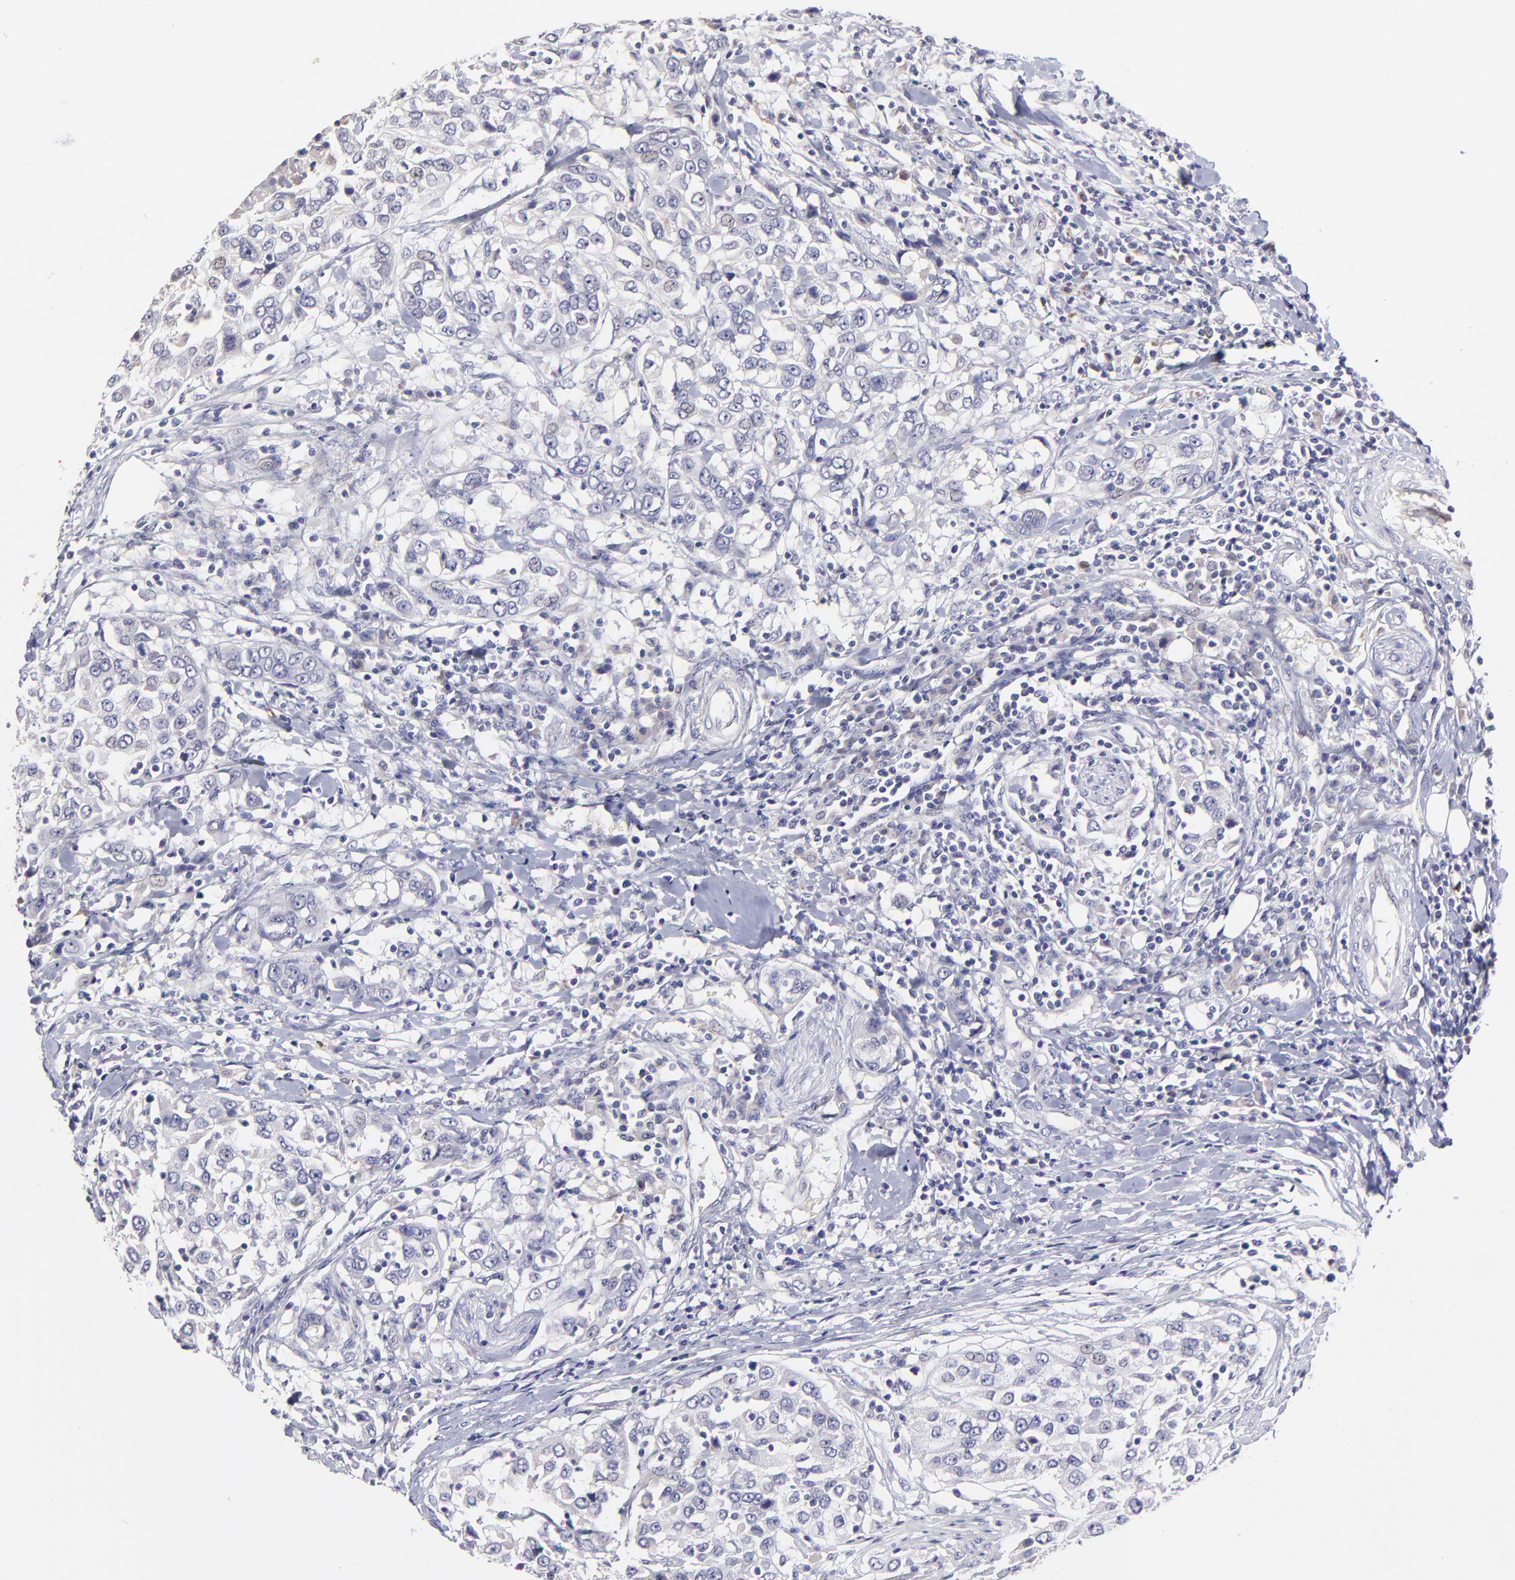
{"staining": {"intensity": "negative", "quantity": "none", "location": "none"}, "tissue": "urothelial cancer", "cell_type": "Tumor cells", "image_type": "cancer", "snomed": [{"axis": "morphology", "description": "Urothelial carcinoma, High grade"}, {"axis": "topography", "description": "Urinary bladder"}], "caption": "The image exhibits no staining of tumor cells in urothelial cancer. (IHC, brightfield microscopy, high magnification).", "gene": "BTG2", "patient": {"sex": "female", "age": 80}}